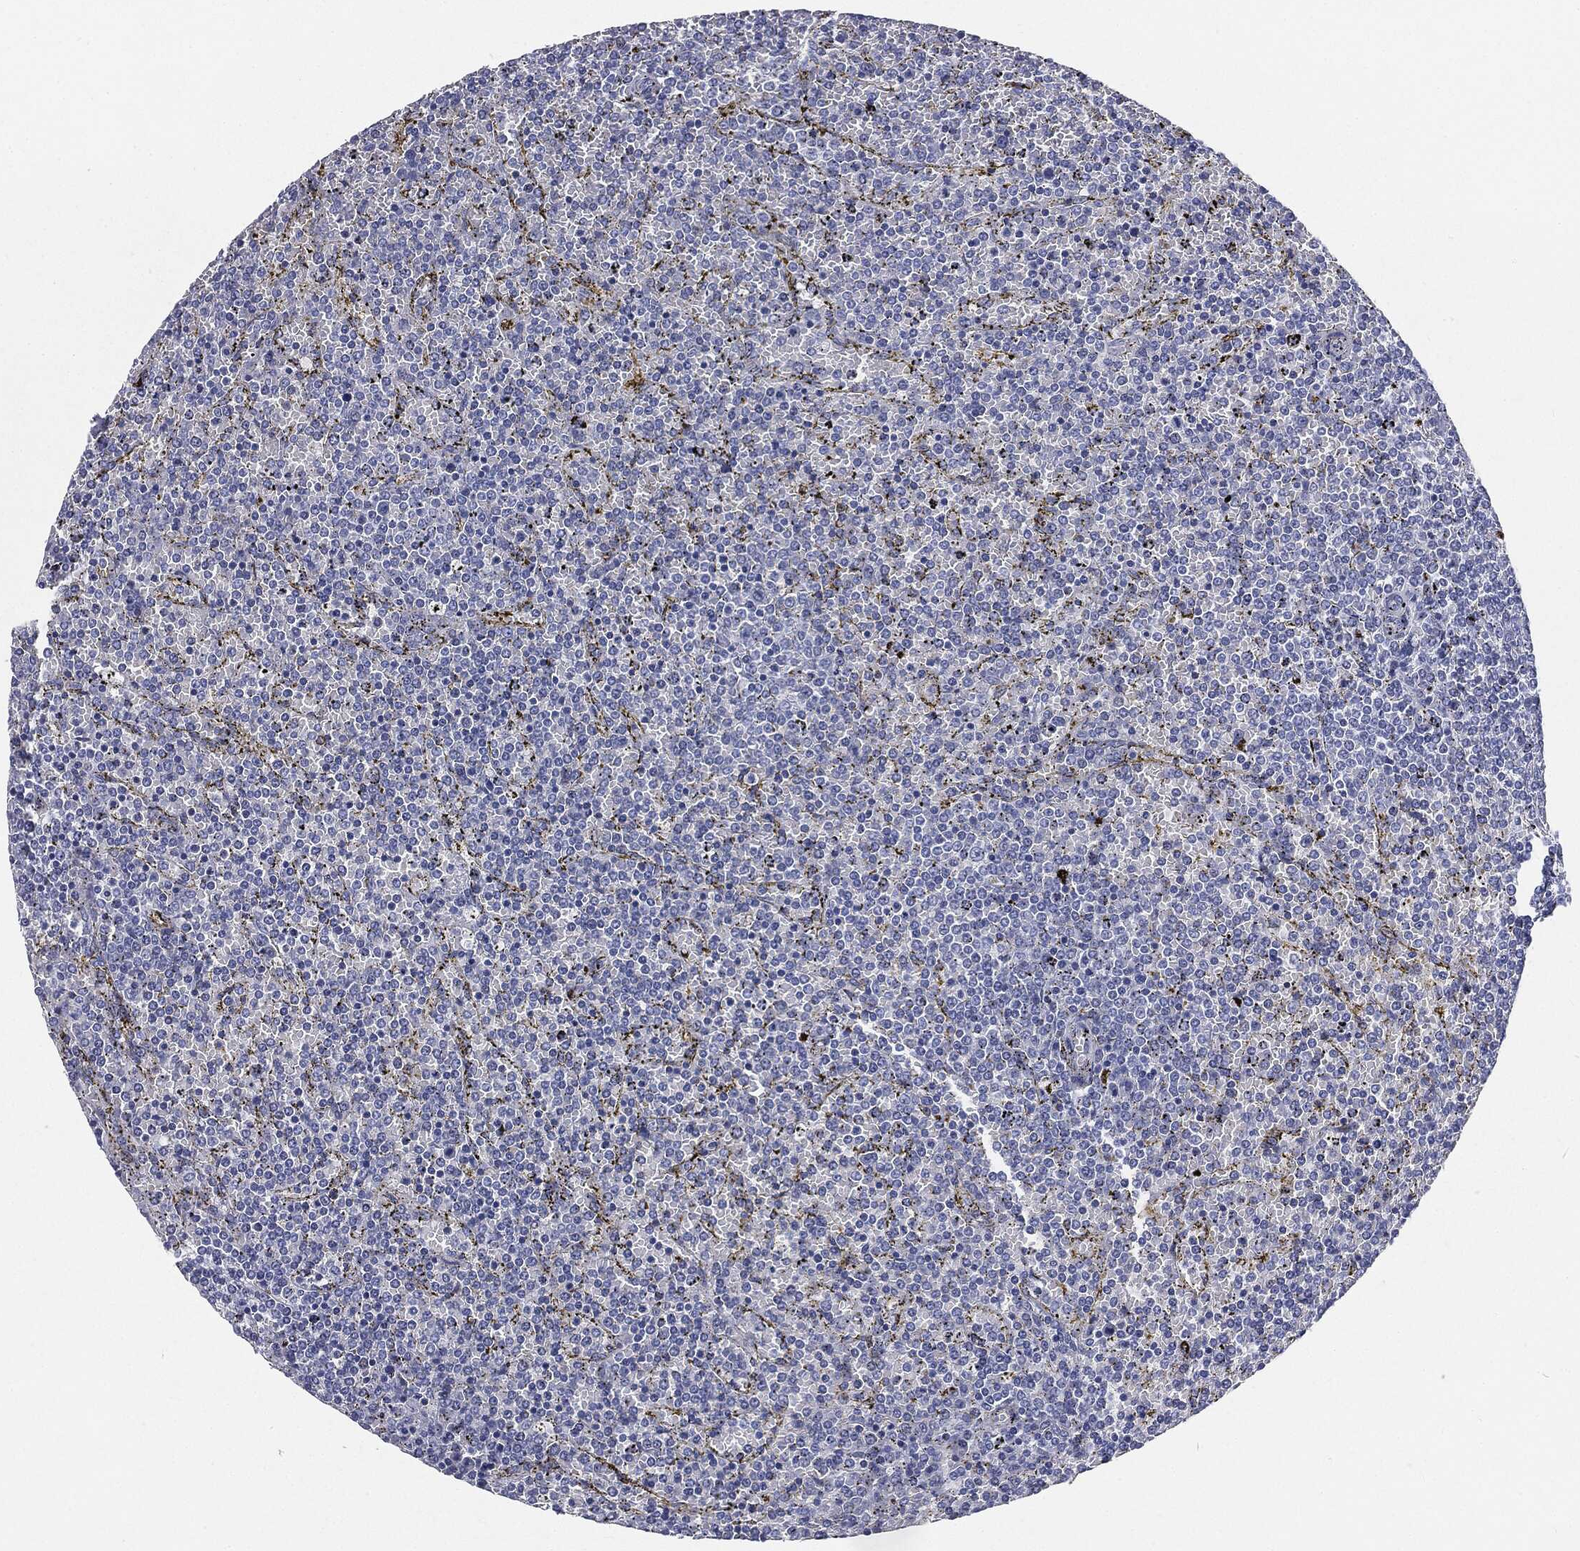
{"staining": {"intensity": "negative", "quantity": "none", "location": "none"}, "tissue": "lymphoma", "cell_type": "Tumor cells", "image_type": "cancer", "snomed": [{"axis": "morphology", "description": "Malignant lymphoma, non-Hodgkin's type, Low grade"}, {"axis": "topography", "description": "Spleen"}], "caption": "High magnification brightfield microscopy of malignant lymphoma, non-Hodgkin's type (low-grade) stained with DAB (brown) and counterstained with hematoxylin (blue): tumor cells show no significant staining.", "gene": "CUZD1", "patient": {"sex": "female", "age": 77}}